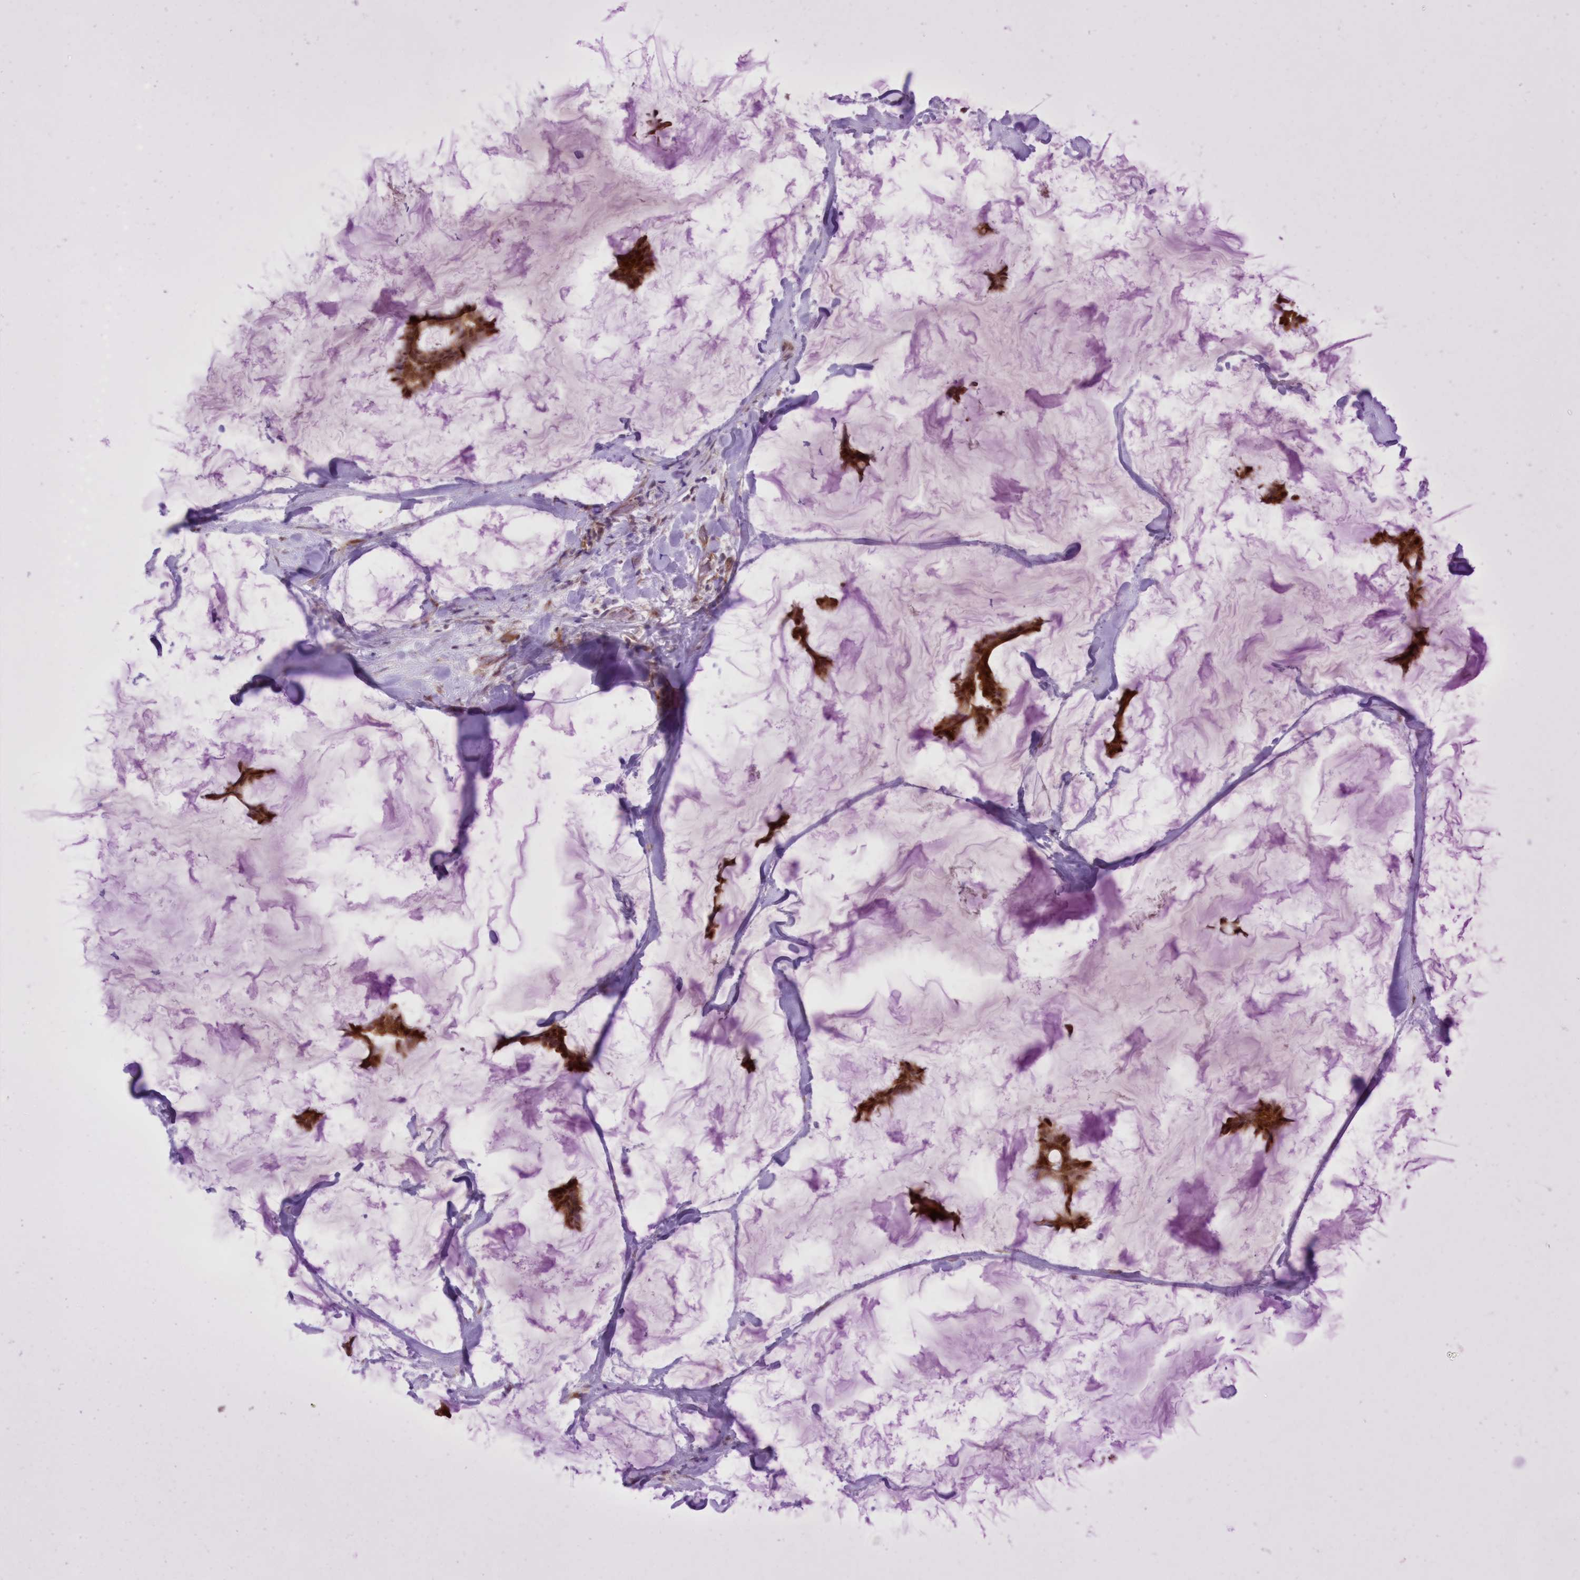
{"staining": {"intensity": "strong", "quantity": ">75%", "location": "cytoplasmic/membranous"}, "tissue": "breast cancer", "cell_type": "Tumor cells", "image_type": "cancer", "snomed": [{"axis": "morphology", "description": "Duct carcinoma"}, {"axis": "topography", "description": "Breast"}], "caption": "Breast cancer tissue displays strong cytoplasmic/membranous positivity in about >75% of tumor cells", "gene": "RNPEP", "patient": {"sex": "female", "age": 93}}